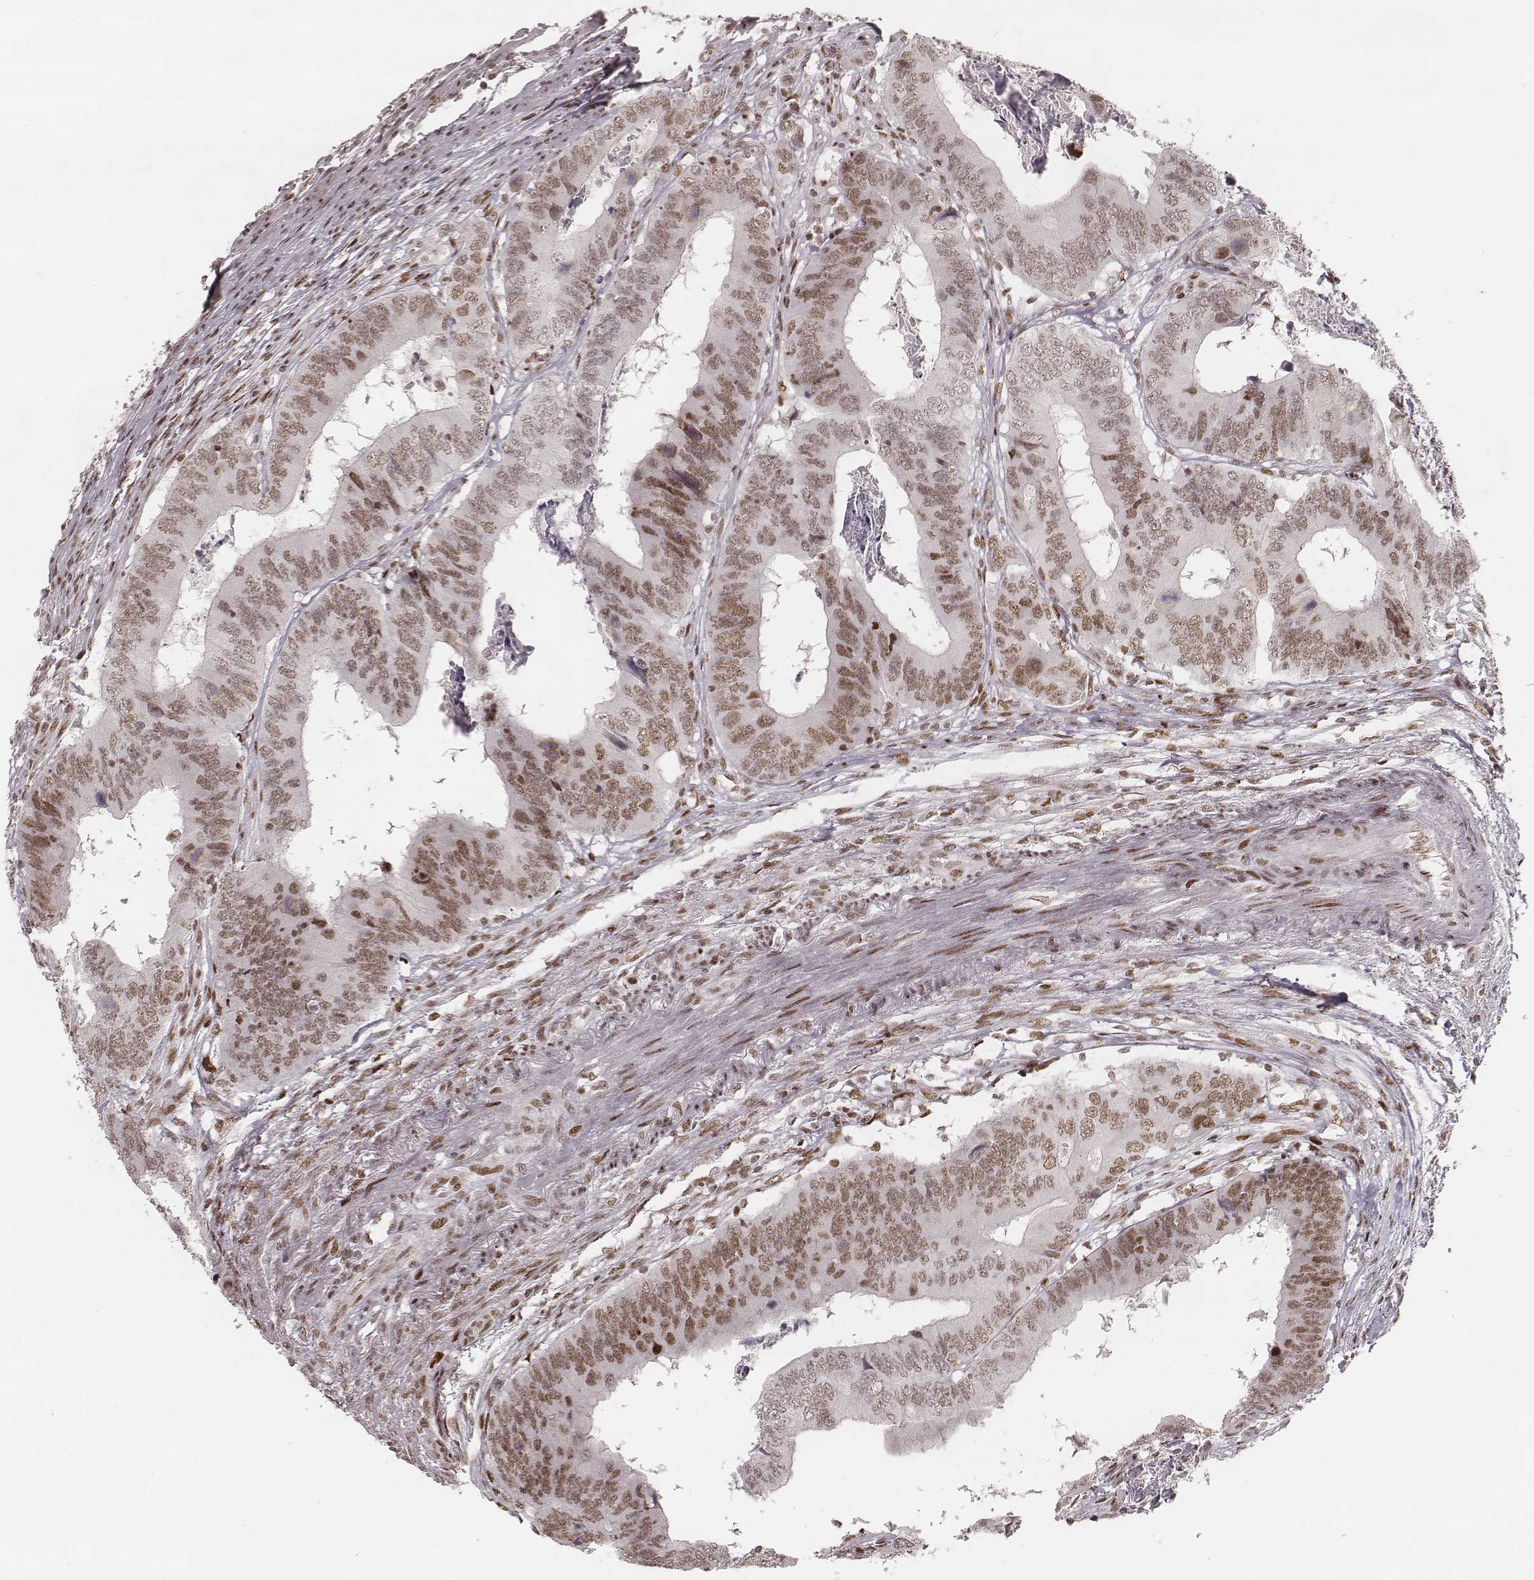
{"staining": {"intensity": "moderate", "quantity": "25%-75%", "location": "nuclear"}, "tissue": "colorectal cancer", "cell_type": "Tumor cells", "image_type": "cancer", "snomed": [{"axis": "morphology", "description": "Adenocarcinoma, NOS"}, {"axis": "topography", "description": "Colon"}], "caption": "A micrograph of human colorectal cancer stained for a protein demonstrates moderate nuclear brown staining in tumor cells.", "gene": "HNRNPC", "patient": {"sex": "male", "age": 53}}